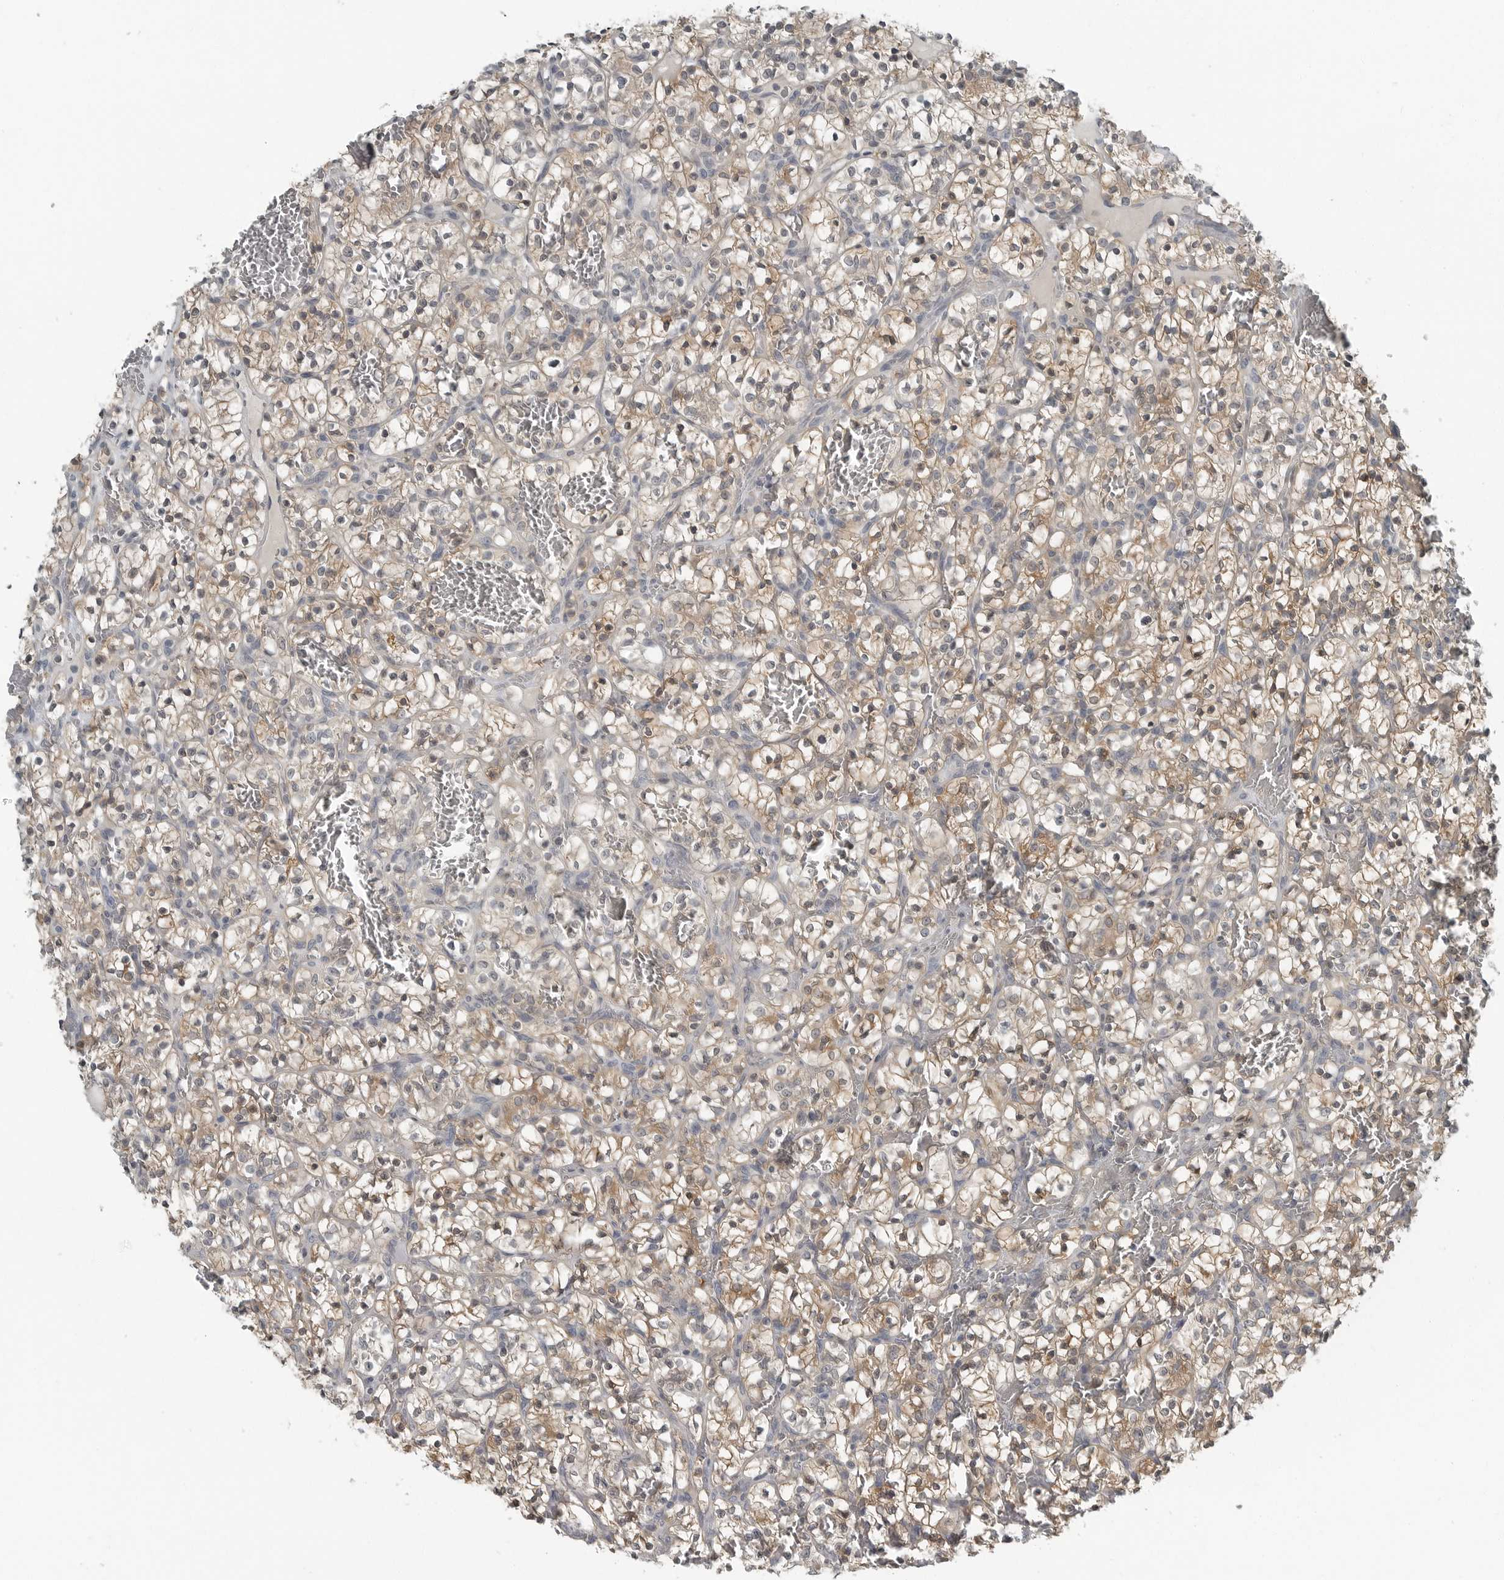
{"staining": {"intensity": "moderate", "quantity": "25%-75%", "location": "cytoplasmic/membranous,nuclear"}, "tissue": "renal cancer", "cell_type": "Tumor cells", "image_type": "cancer", "snomed": [{"axis": "morphology", "description": "Adenocarcinoma, NOS"}, {"axis": "topography", "description": "Kidney"}], "caption": "Tumor cells reveal medium levels of moderate cytoplasmic/membranous and nuclear expression in about 25%-75% of cells in adenocarcinoma (renal).", "gene": "KYAT1", "patient": {"sex": "female", "age": 57}}